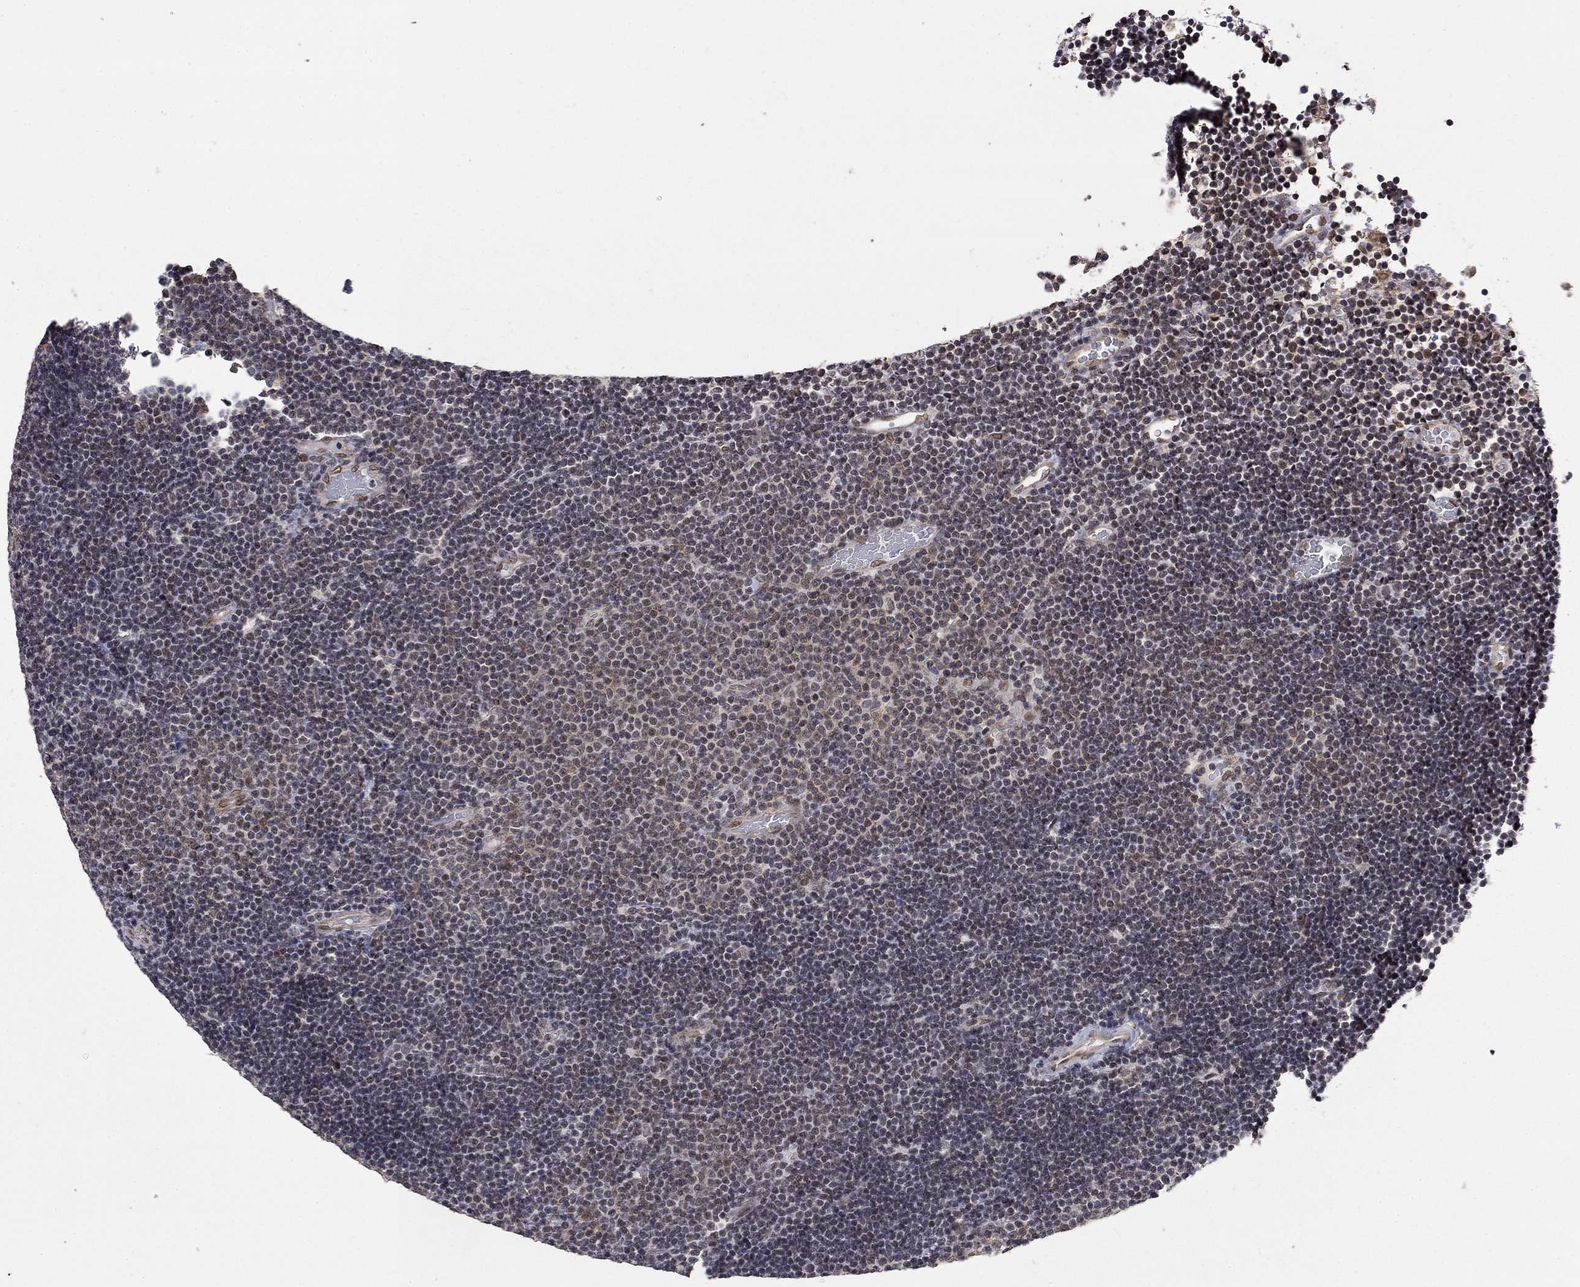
{"staining": {"intensity": "negative", "quantity": "none", "location": "none"}, "tissue": "lymphoma", "cell_type": "Tumor cells", "image_type": "cancer", "snomed": [{"axis": "morphology", "description": "Malignant lymphoma, non-Hodgkin's type, Low grade"}, {"axis": "topography", "description": "Brain"}], "caption": "A photomicrograph of human low-grade malignant lymphoma, non-Hodgkin's type is negative for staining in tumor cells.", "gene": "GRIA3", "patient": {"sex": "female", "age": 66}}